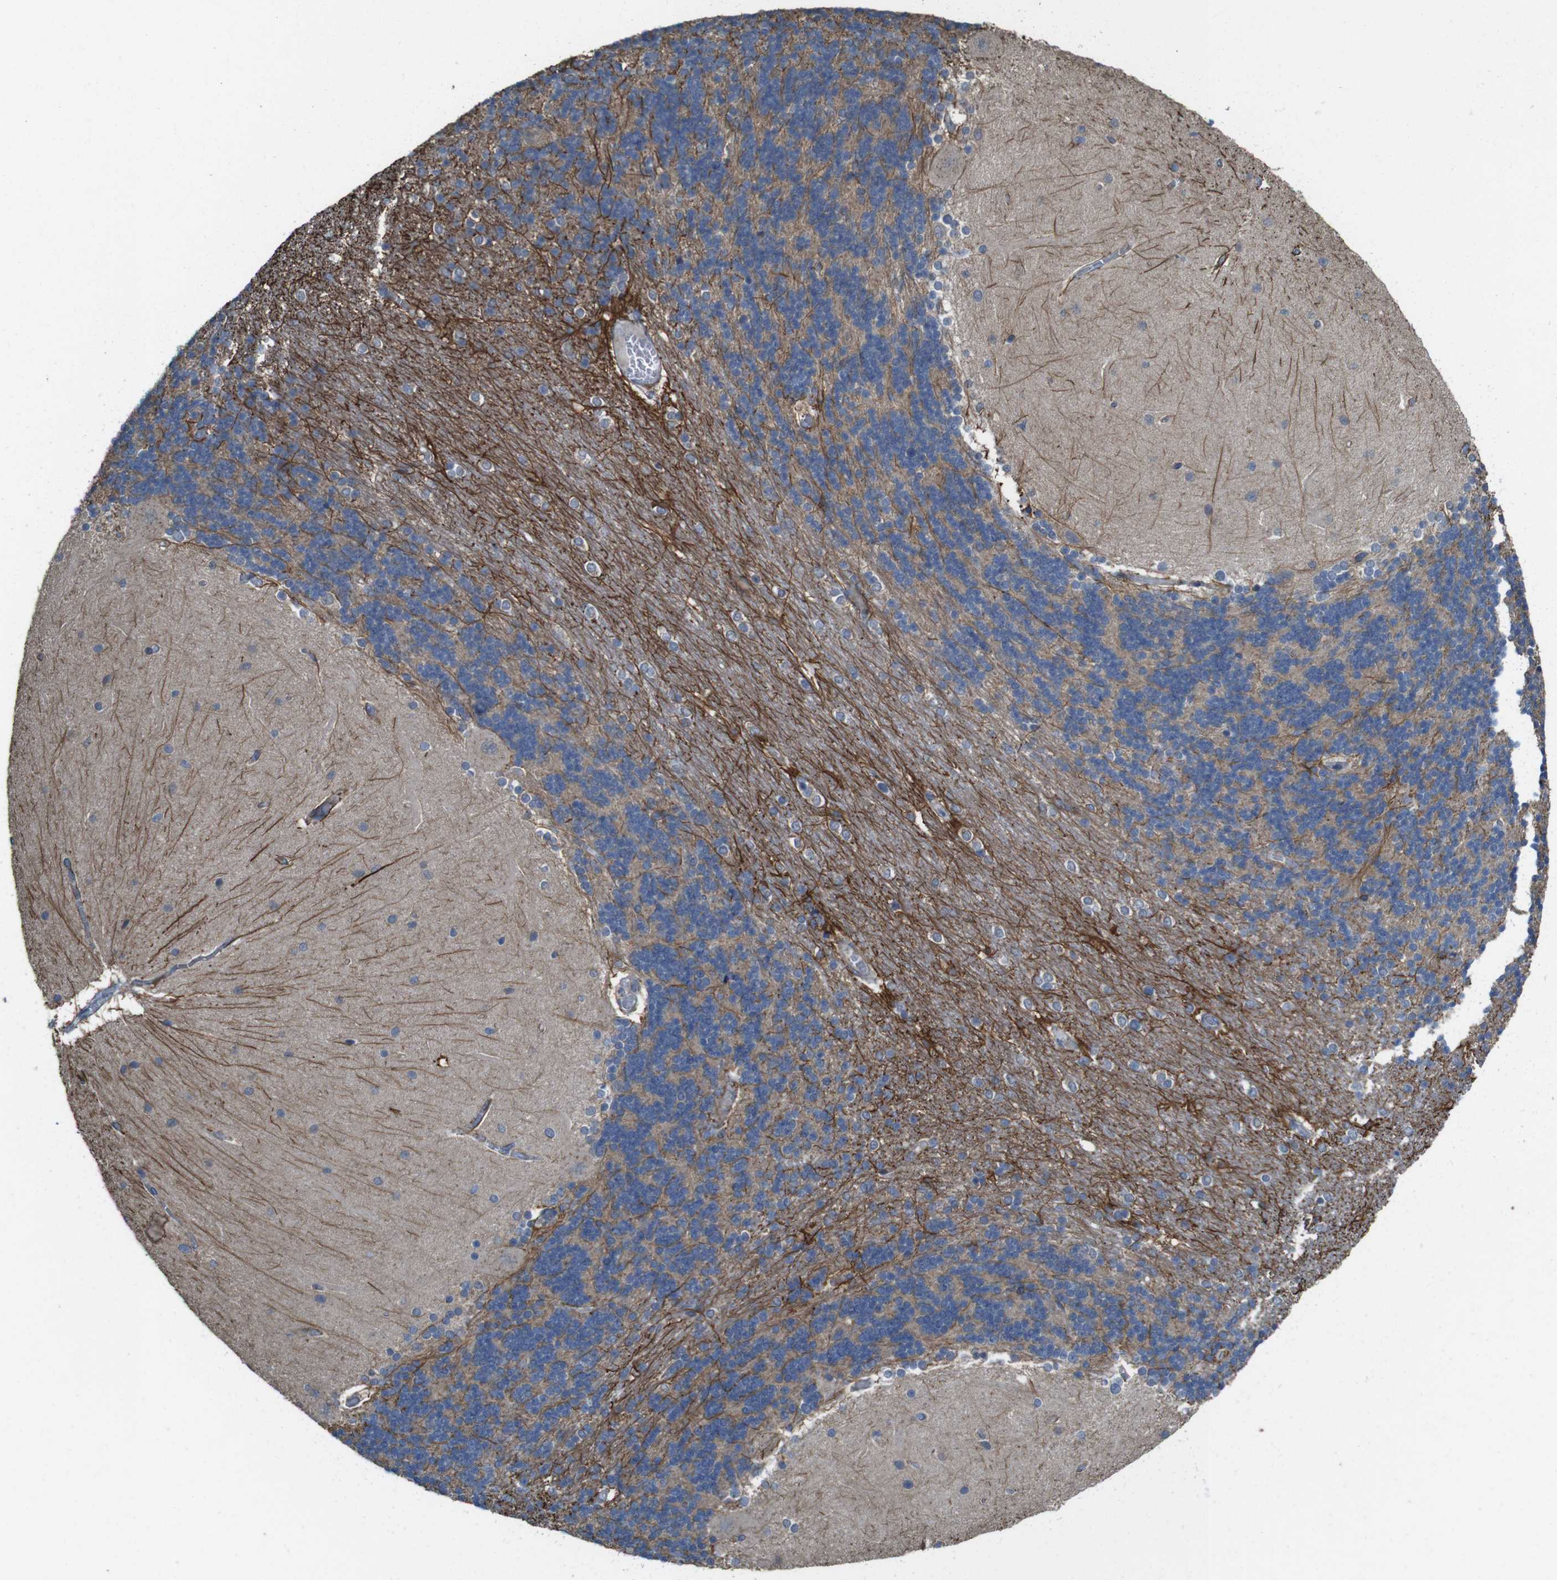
{"staining": {"intensity": "moderate", "quantity": ">75%", "location": "cytoplasmic/membranous"}, "tissue": "cerebellum", "cell_type": "Cells in granular layer", "image_type": "normal", "snomed": [{"axis": "morphology", "description": "Normal tissue, NOS"}, {"axis": "topography", "description": "Cerebellum"}], "caption": "Protein staining shows moderate cytoplasmic/membranous expression in about >75% of cells in granular layer in benign cerebellum. Immunohistochemistry (ihc) stains the protein in brown and the nuclei are stained blue.", "gene": "CDC34", "patient": {"sex": "female", "age": 54}}